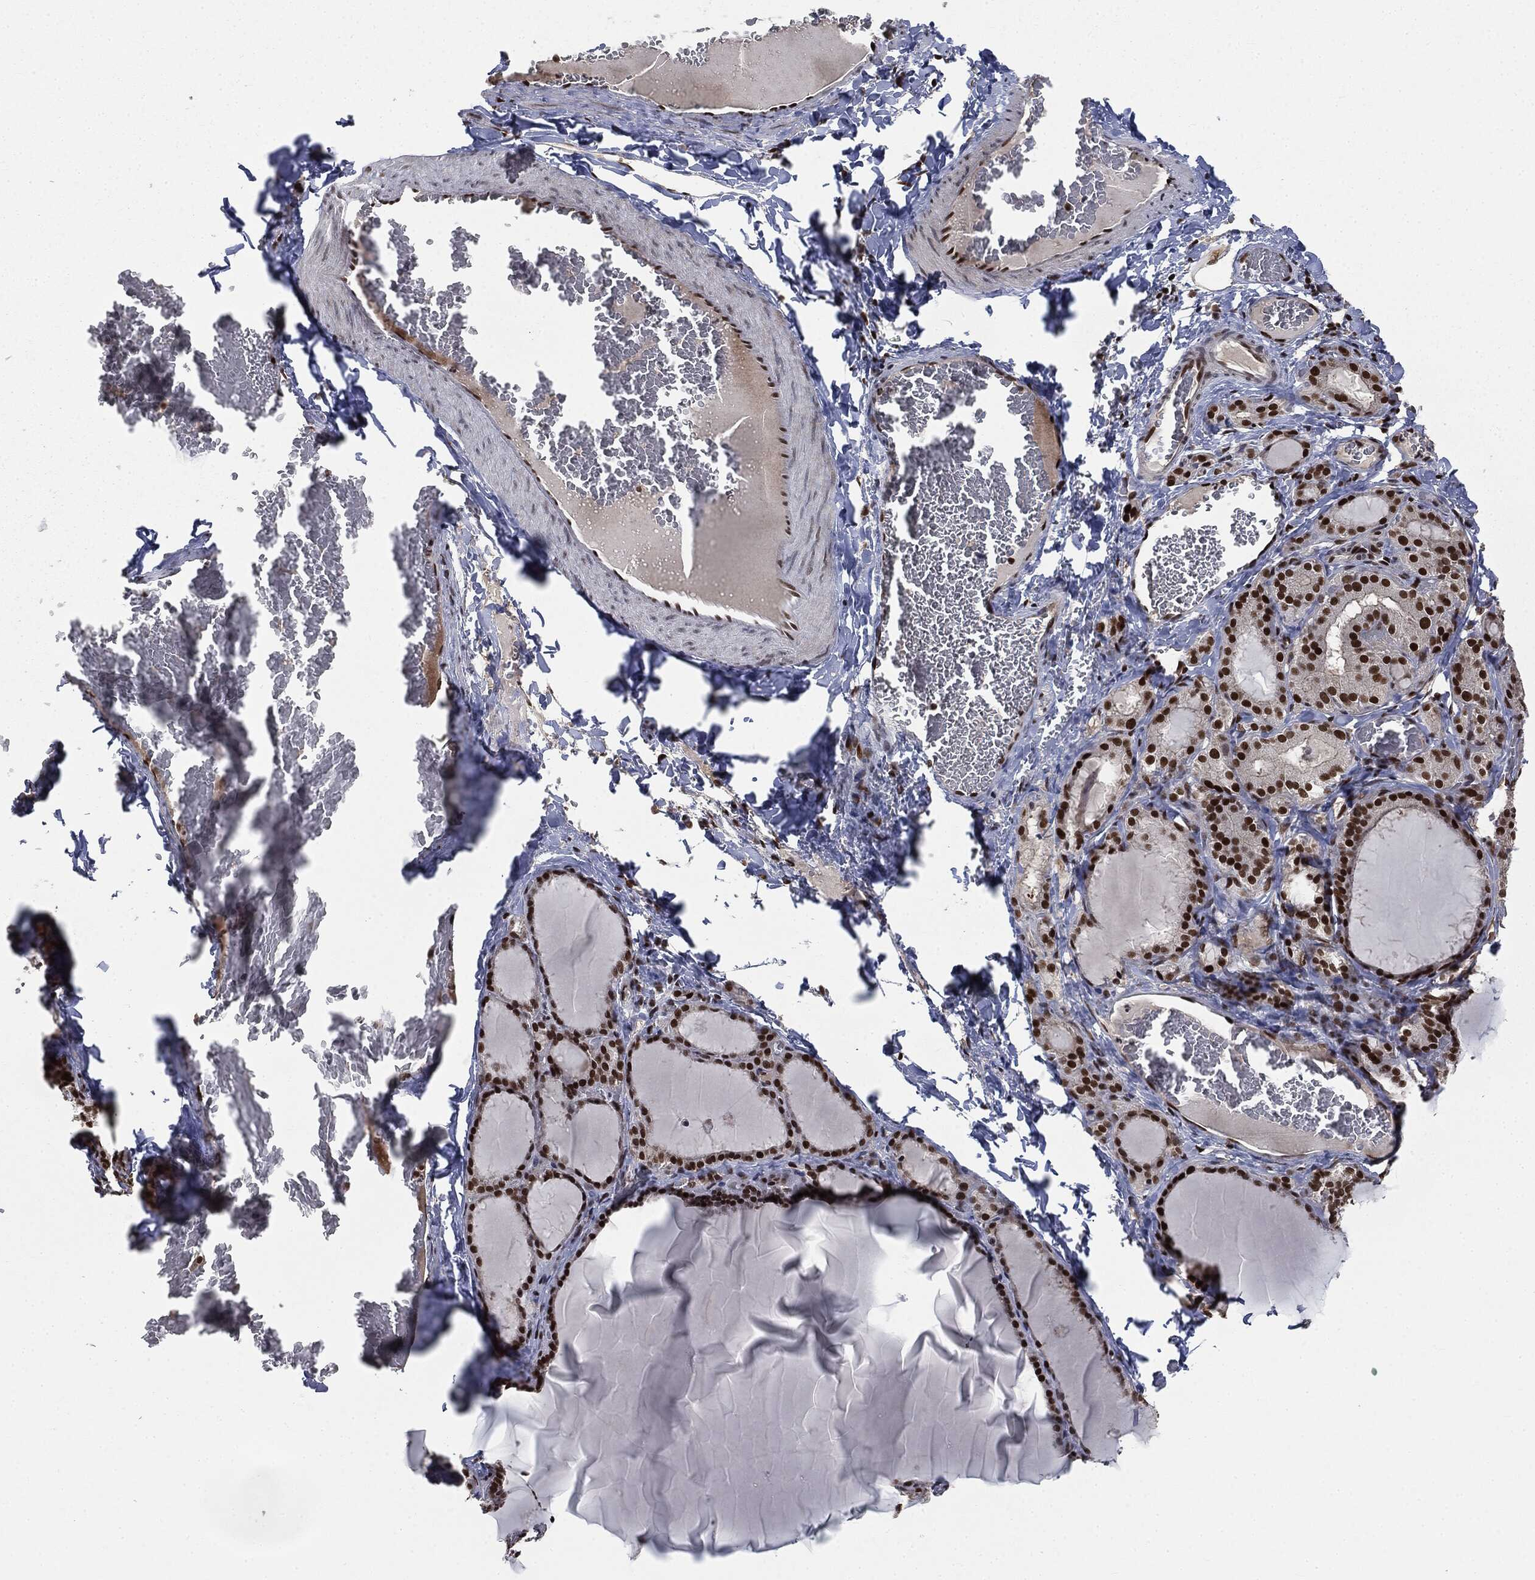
{"staining": {"intensity": "strong", "quantity": ">75%", "location": "nuclear"}, "tissue": "thyroid gland", "cell_type": "Glandular cells", "image_type": "normal", "snomed": [{"axis": "morphology", "description": "Normal tissue, NOS"}, {"axis": "morphology", "description": "Hyperplasia, NOS"}, {"axis": "topography", "description": "Thyroid gland"}], "caption": "Immunohistochemistry micrograph of benign thyroid gland: human thyroid gland stained using immunohistochemistry demonstrates high levels of strong protein expression localized specifically in the nuclear of glandular cells, appearing as a nuclear brown color.", "gene": "DPH2", "patient": {"sex": "female", "age": 27}}